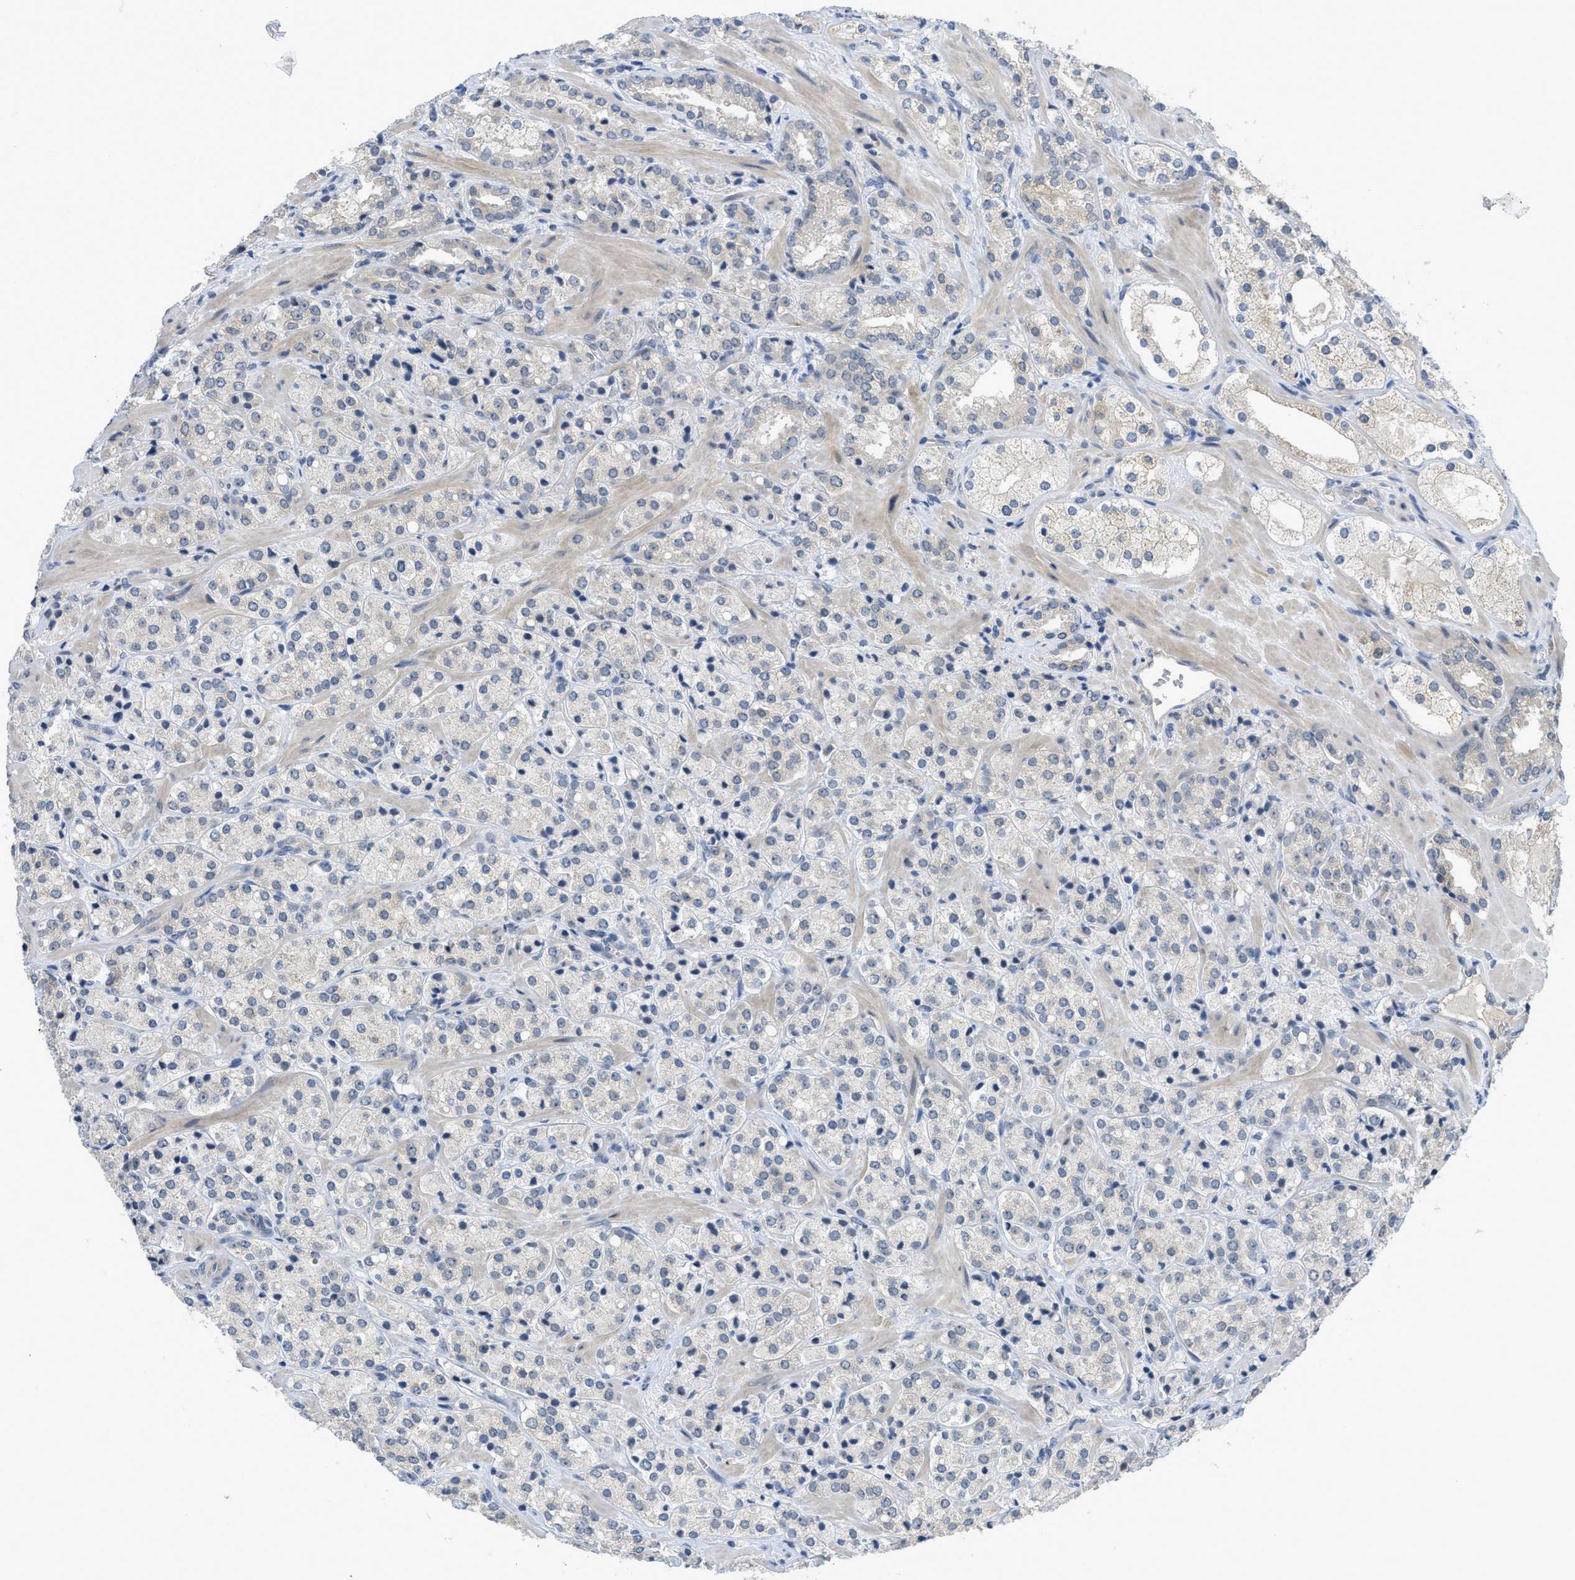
{"staining": {"intensity": "negative", "quantity": "none", "location": "none"}, "tissue": "prostate cancer", "cell_type": "Tumor cells", "image_type": "cancer", "snomed": [{"axis": "morphology", "description": "Adenocarcinoma, High grade"}, {"axis": "topography", "description": "Prostate"}], "caption": "The micrograph exhibits no significant staining in tumor cells of prostate high-grade adenocarcinoma.", "gene": "TNFAIP1", "patient": {"sex": "male", "age": 64}}